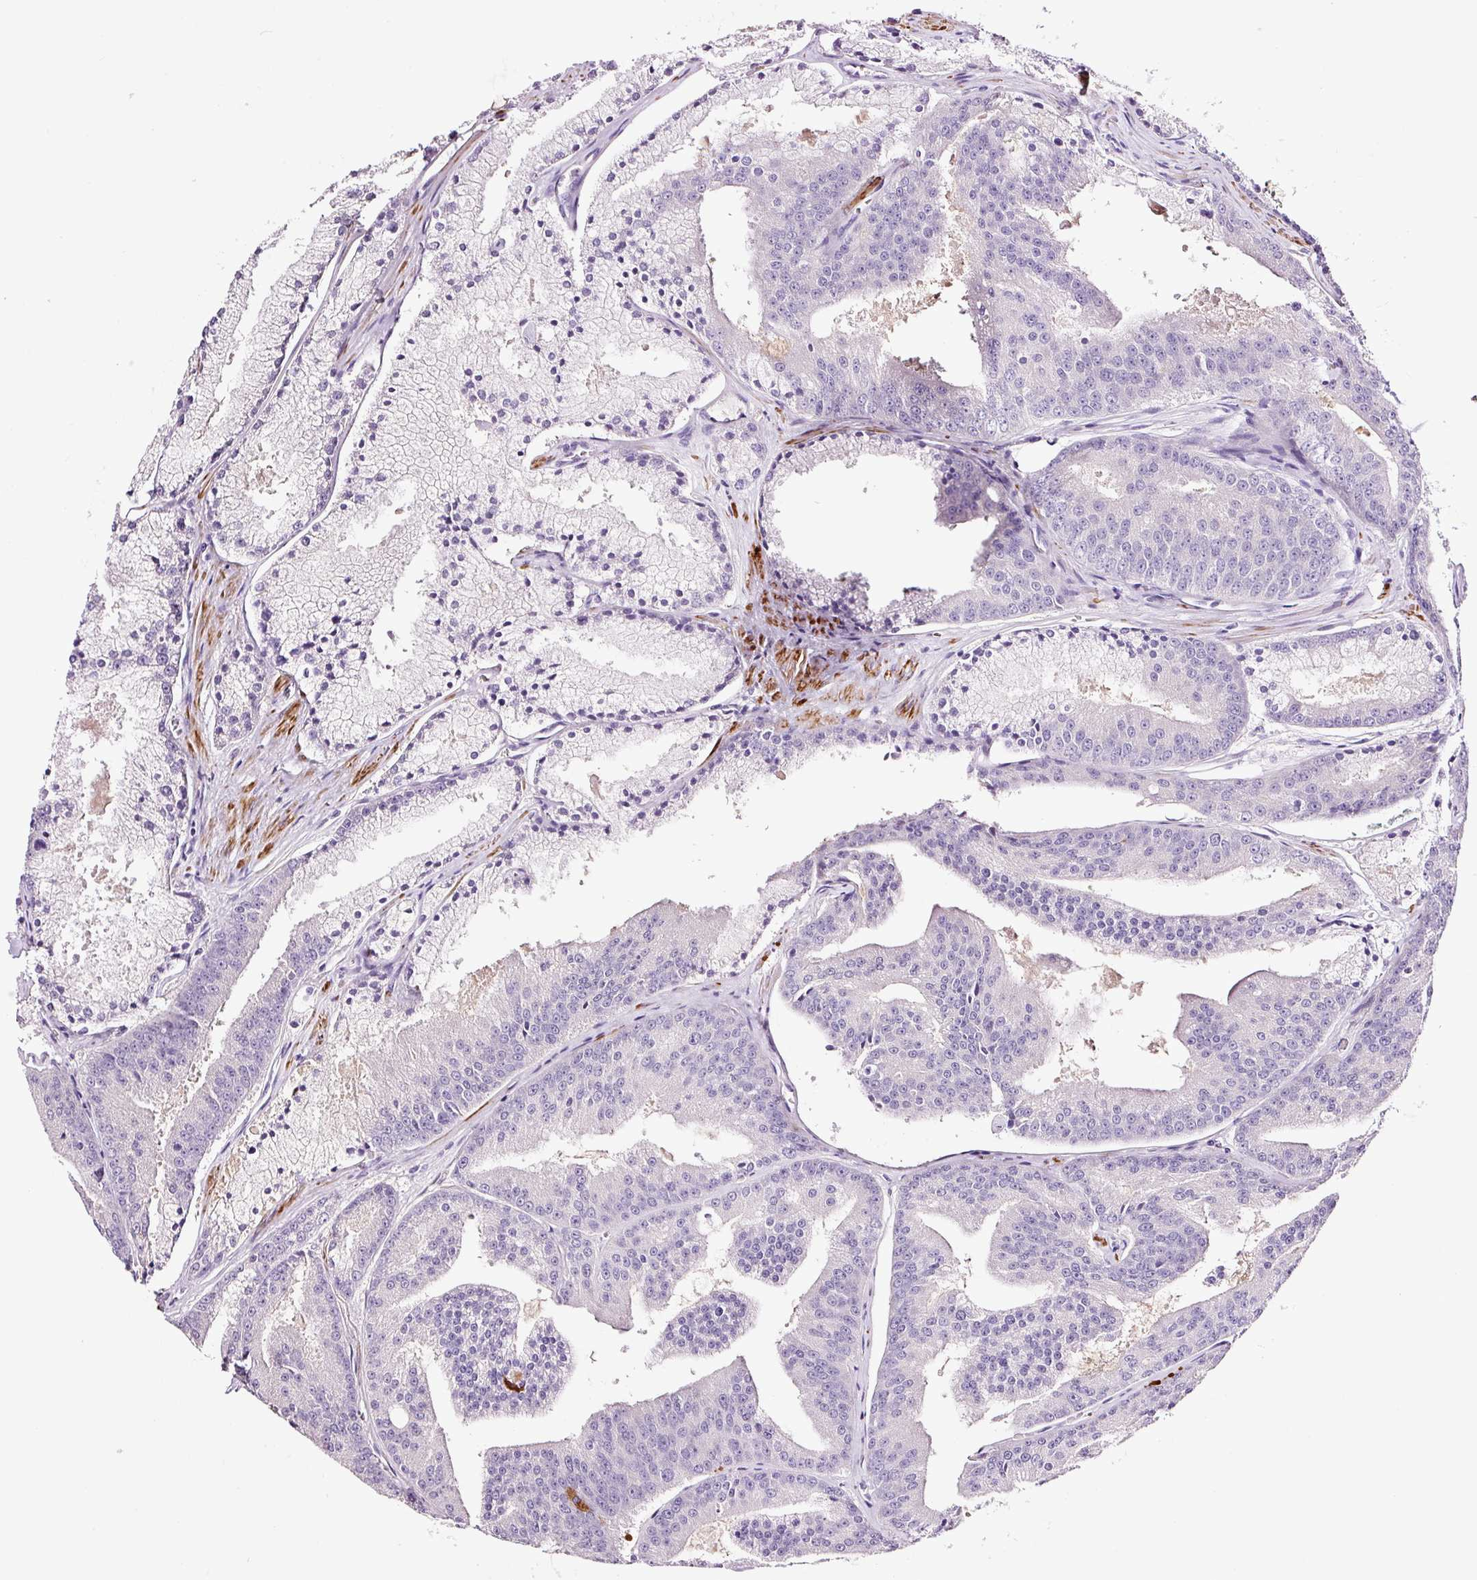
{"staining": {"intensity": "negative", "quantity": "none", "location": "none"}, "tissue": "prostate cancer", "cell_type": "Tumor cells", "image_type": "cancer", "snomed": [{"axis": "morphology", "description": "Adenocarcinoma, High grade"}, {"axis": "topography", "description": "Prostate"}], "caption": "This histopathology image is of prostate cancer stained with immunohistochemistry (IHC) to label a protein in brown with the nuclei are counter-stained blue. There is no staining in tumor cells.", "gene": "PAM", "patient": {"sex": "male", "age": 61}}